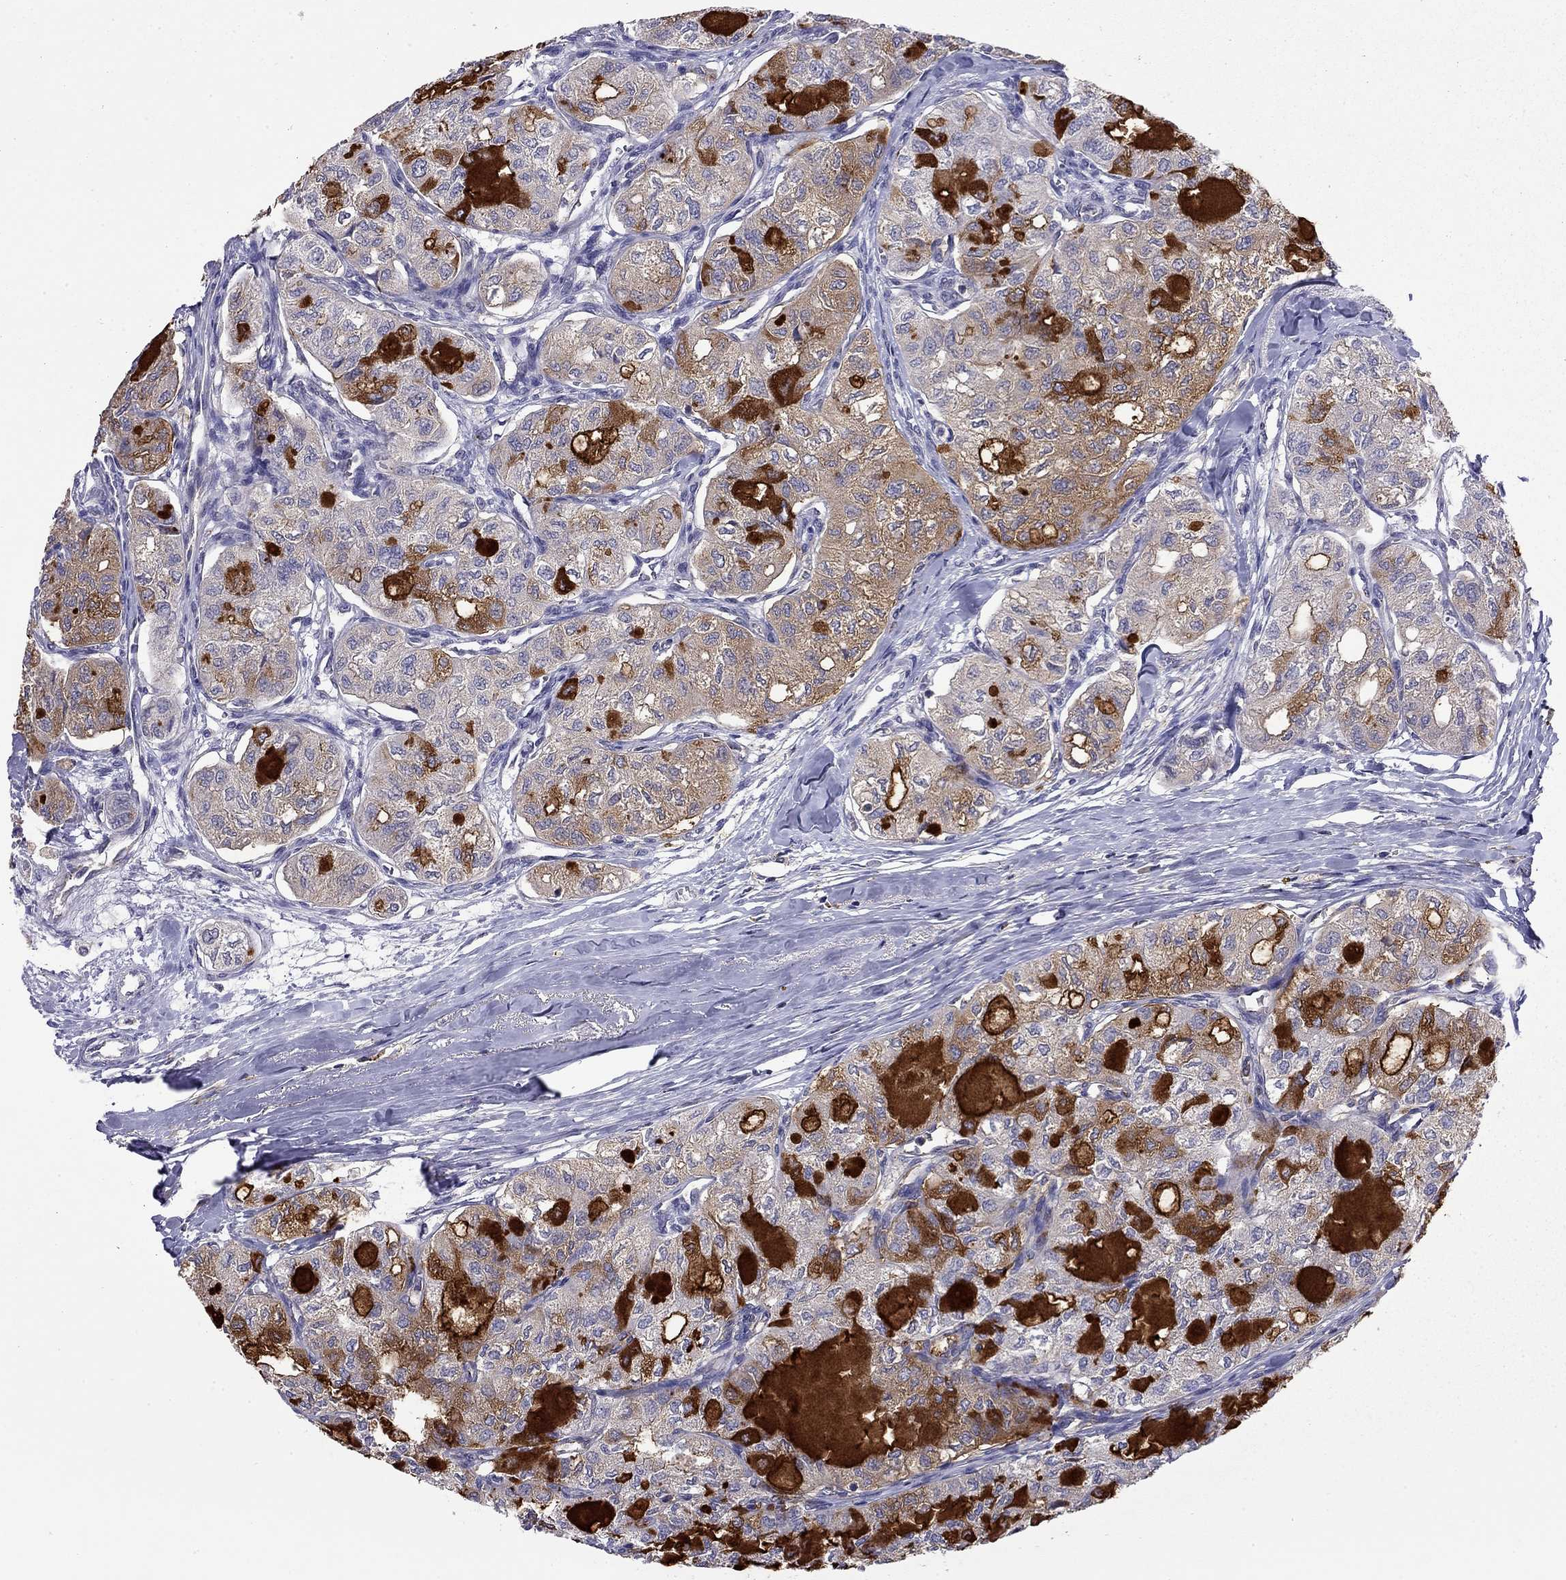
{"staining": {"intensity": "moderate", "quantity": "25%-75%", "location": "cytoplasmic/membranous"}, "tissue": "thyroid cancer", "cell_type": "Tumor cells", "image_type": "cancer", "snomed": [{"axis": "morphology", "description": "Follicular adenoma carcinoma, NOS"}, {"axis": "topography", "description": "Thyroid gland"}], "caption": "Immunohistochemical staining of human thyroid cancer demonstrates medium levels of moderate cytoplasmic/membranous protein staining in approximately 25%-75% of tumor cells.", "gene": "WNK3", "patient": {"sex": "male", "age": 75}}